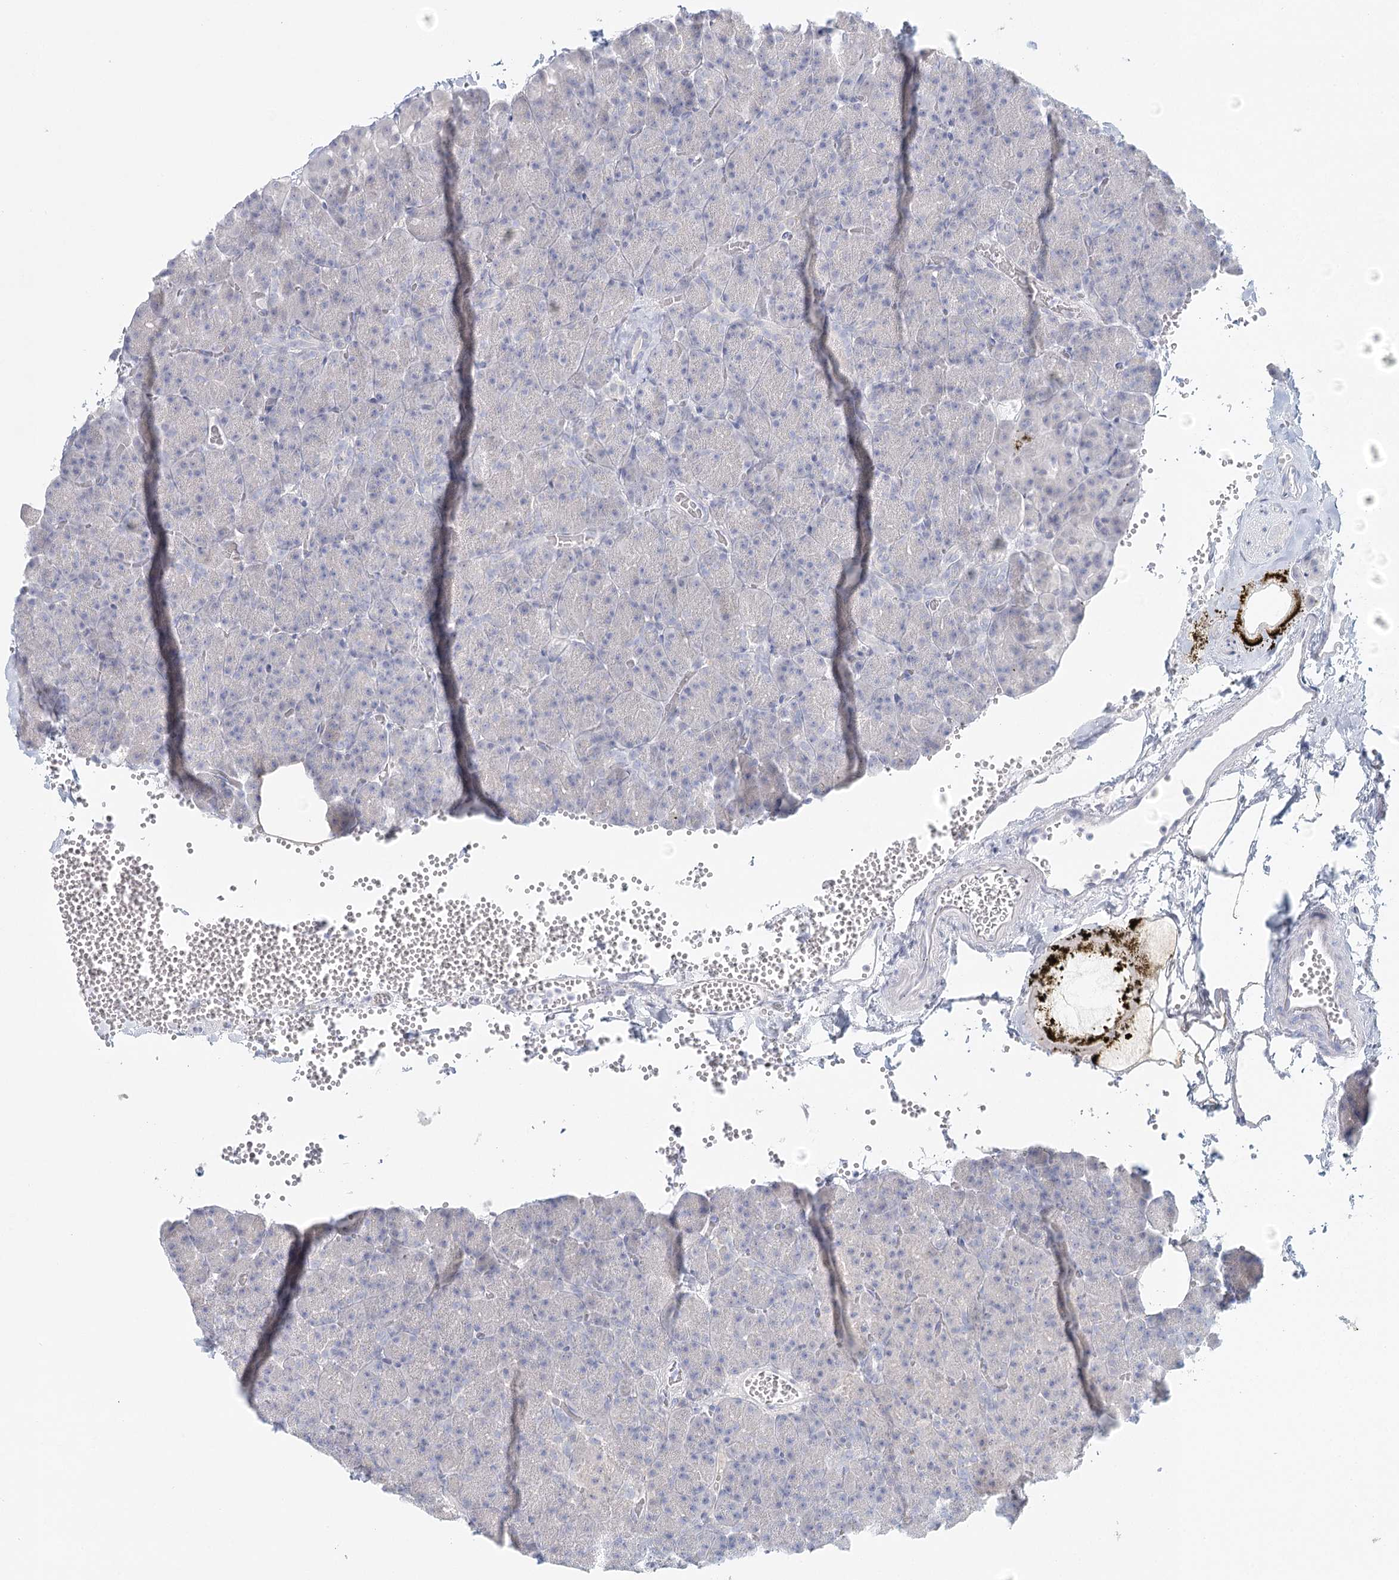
{"staining": {"intensity": "negative", "quantity": "none", "location": "none"}, "tissue": "pancreas", "cell_type": "Exocrine glandular cells", "image_type": "normal", "snomed": [{"axis": "morphology", "description": "Normal tissue, NOS"}, {"axis": "morphology", "description": "Carcinoid, malignant, NOS"}, {"axis": "topography", "description": "Pancreas"}], "caption": "Immunohistochemical staining of benign pancreas shows no significant staining in exocrine glandular cells. The staining is performed using DAB brown chromogen with nuclei counter-stained in using hematoxylin.", "gene": "DMGDH", "patient": {"sex": "female", "age": 35}}